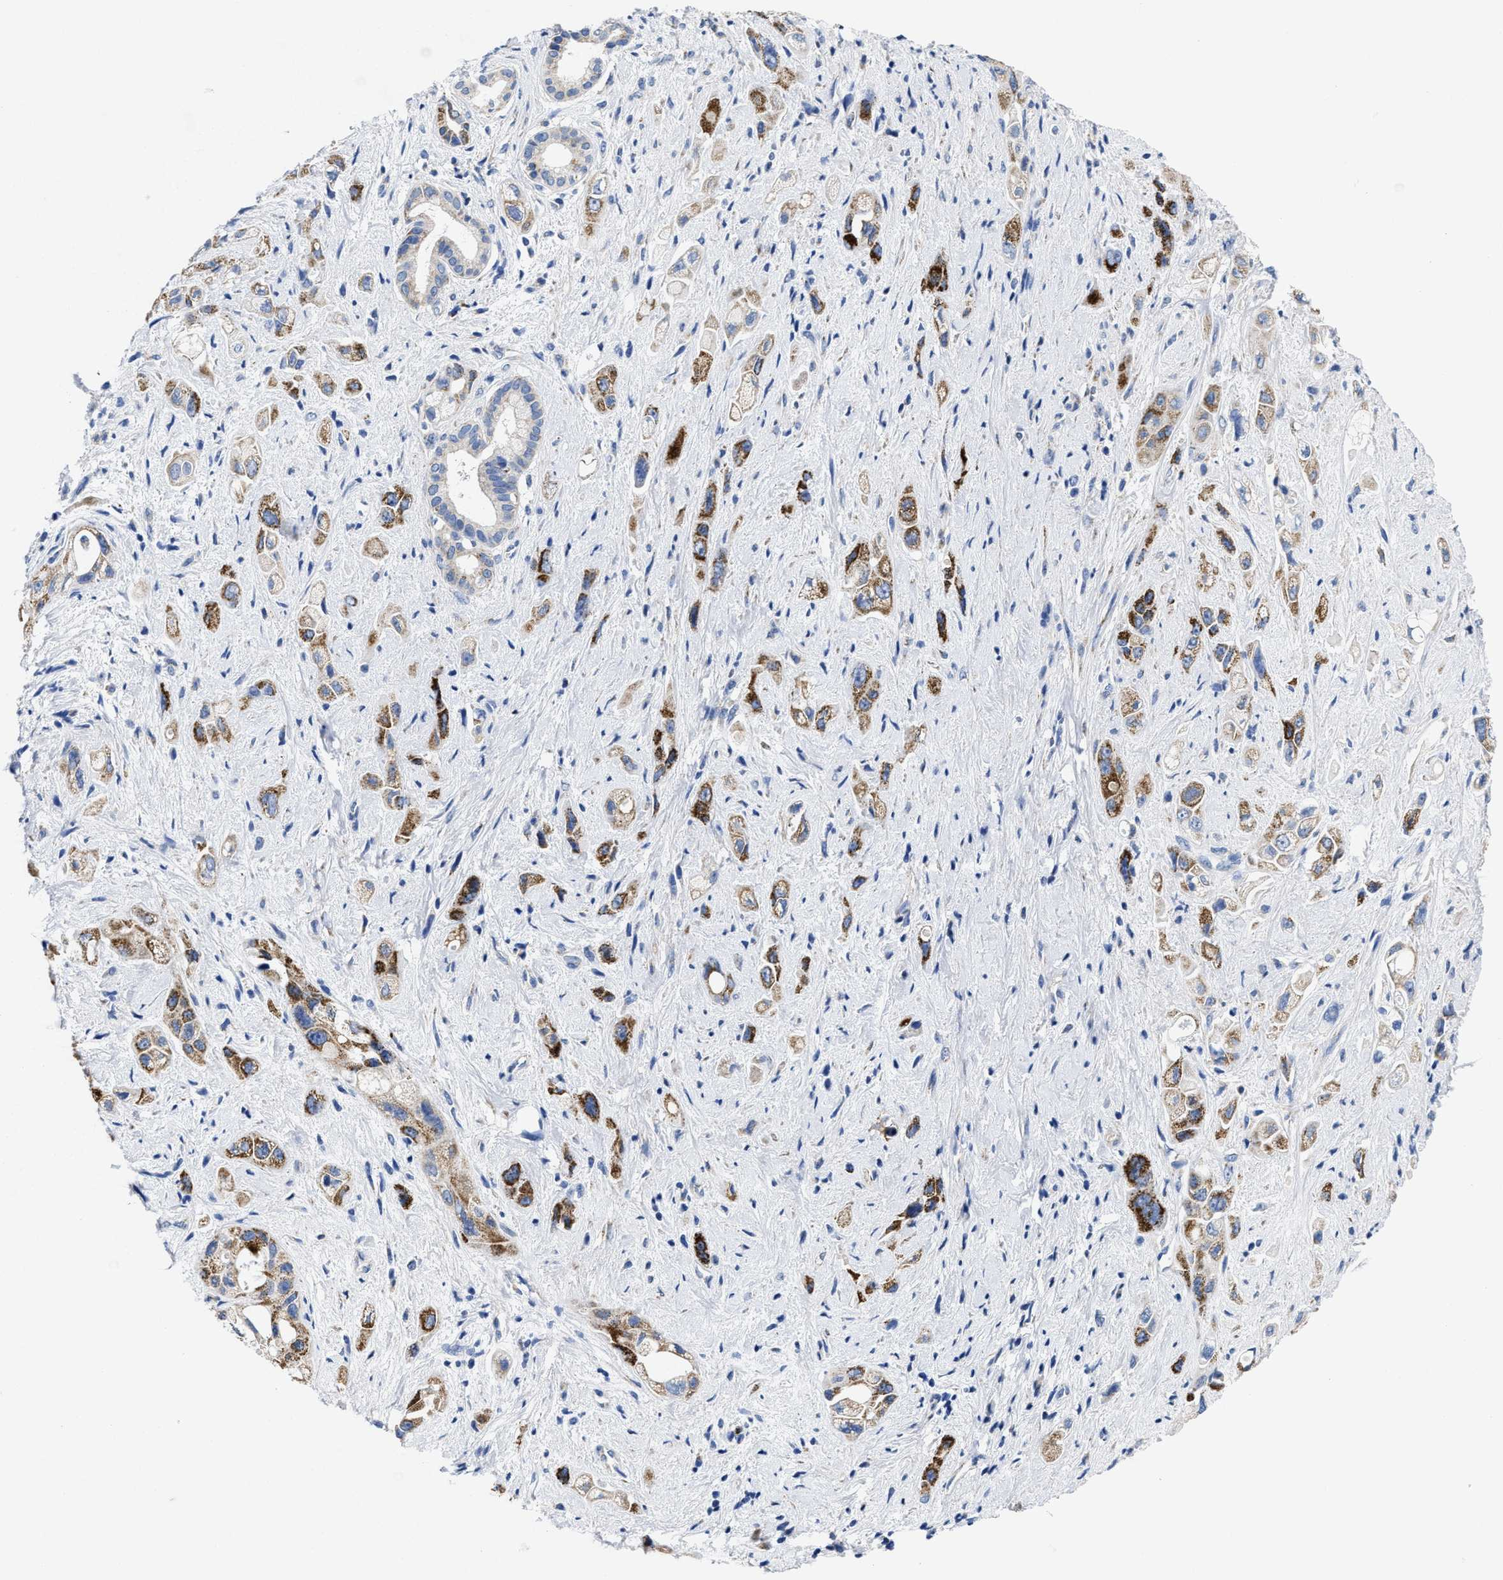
{"staining": {"intensity": "moderate", "quantity": ">75%", "location": "cytoplasmic/membranous"}, "tissue": "pancreatic cancer", "cell_type": "Tumor cells", "image_type": "cancer", "snomed": [{"axis": "morphology", "description": "Adenocarcinoma, NOS"}, {"axis": "topography", "description": "Pancreas"}], "caption": "Immunohistochemistry (IHC) (DAB) staining of pancreatic cancer (adenocarcinoma) demonstrates moderate cytoplasmic/membranous protein expression in about >75% of tumor cells.", "gene": "TBRG4", "patient": {"sex": "female", "age": 66}}